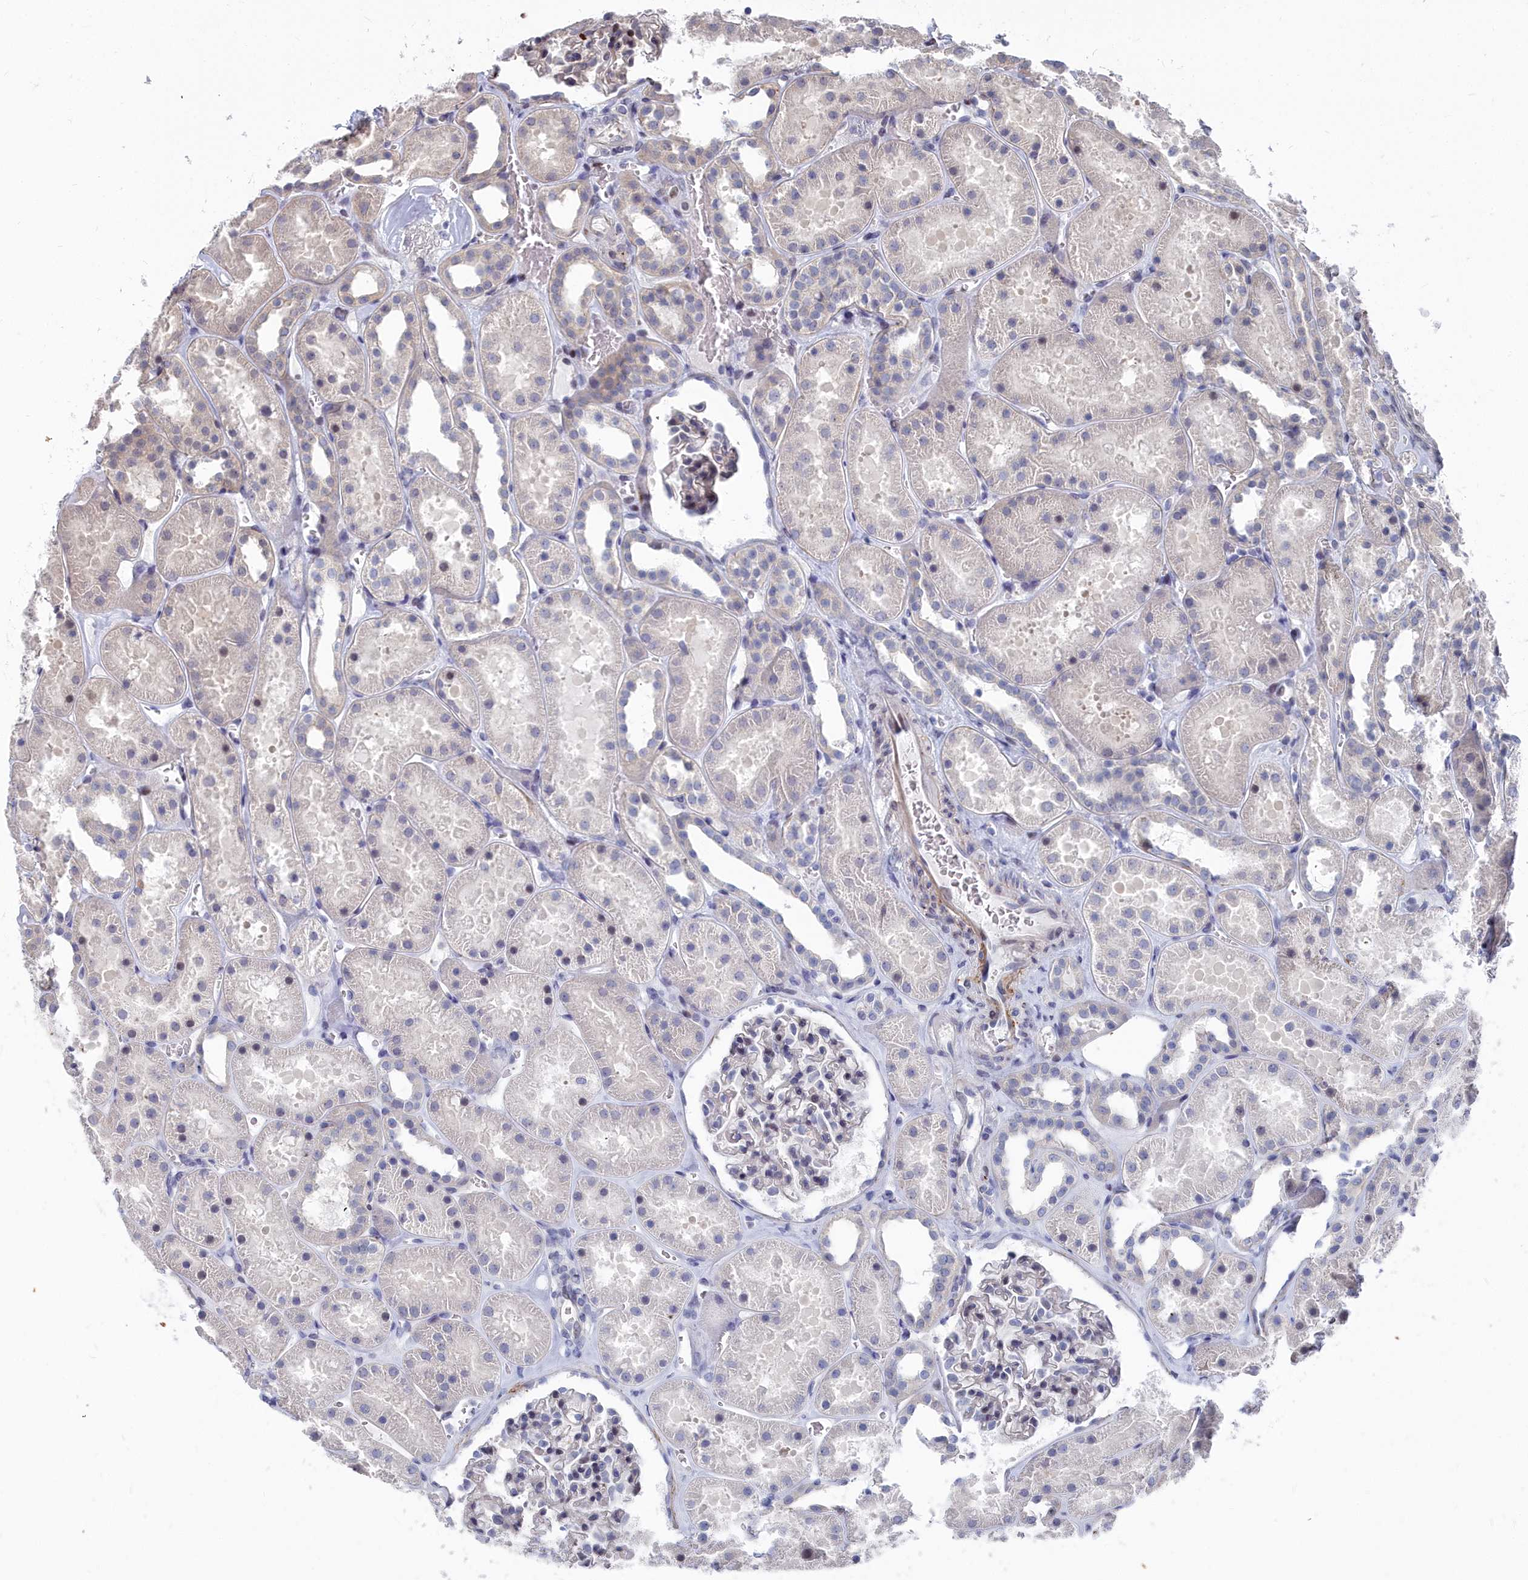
{"staining": {"intensity": "moderate", "quantity": "25%-75%", "location": "nuclear"}, "tissue": "kidney", "cell_type": "Cells in glomeruli", "image_type": "normal", "snomed": [{"axis": "morphology", "description": "Normal tissue, NOS"}, {"axis": "topography", "description": "Kidney"}], "caption": "Immunohistochemical staining of benign kidney exhibits moderate nuclear protein positivity in about 25%-75% of cells in glomeruli.", "gene": "RPS27A", "patient": {"sex": "female", "age": 41}}